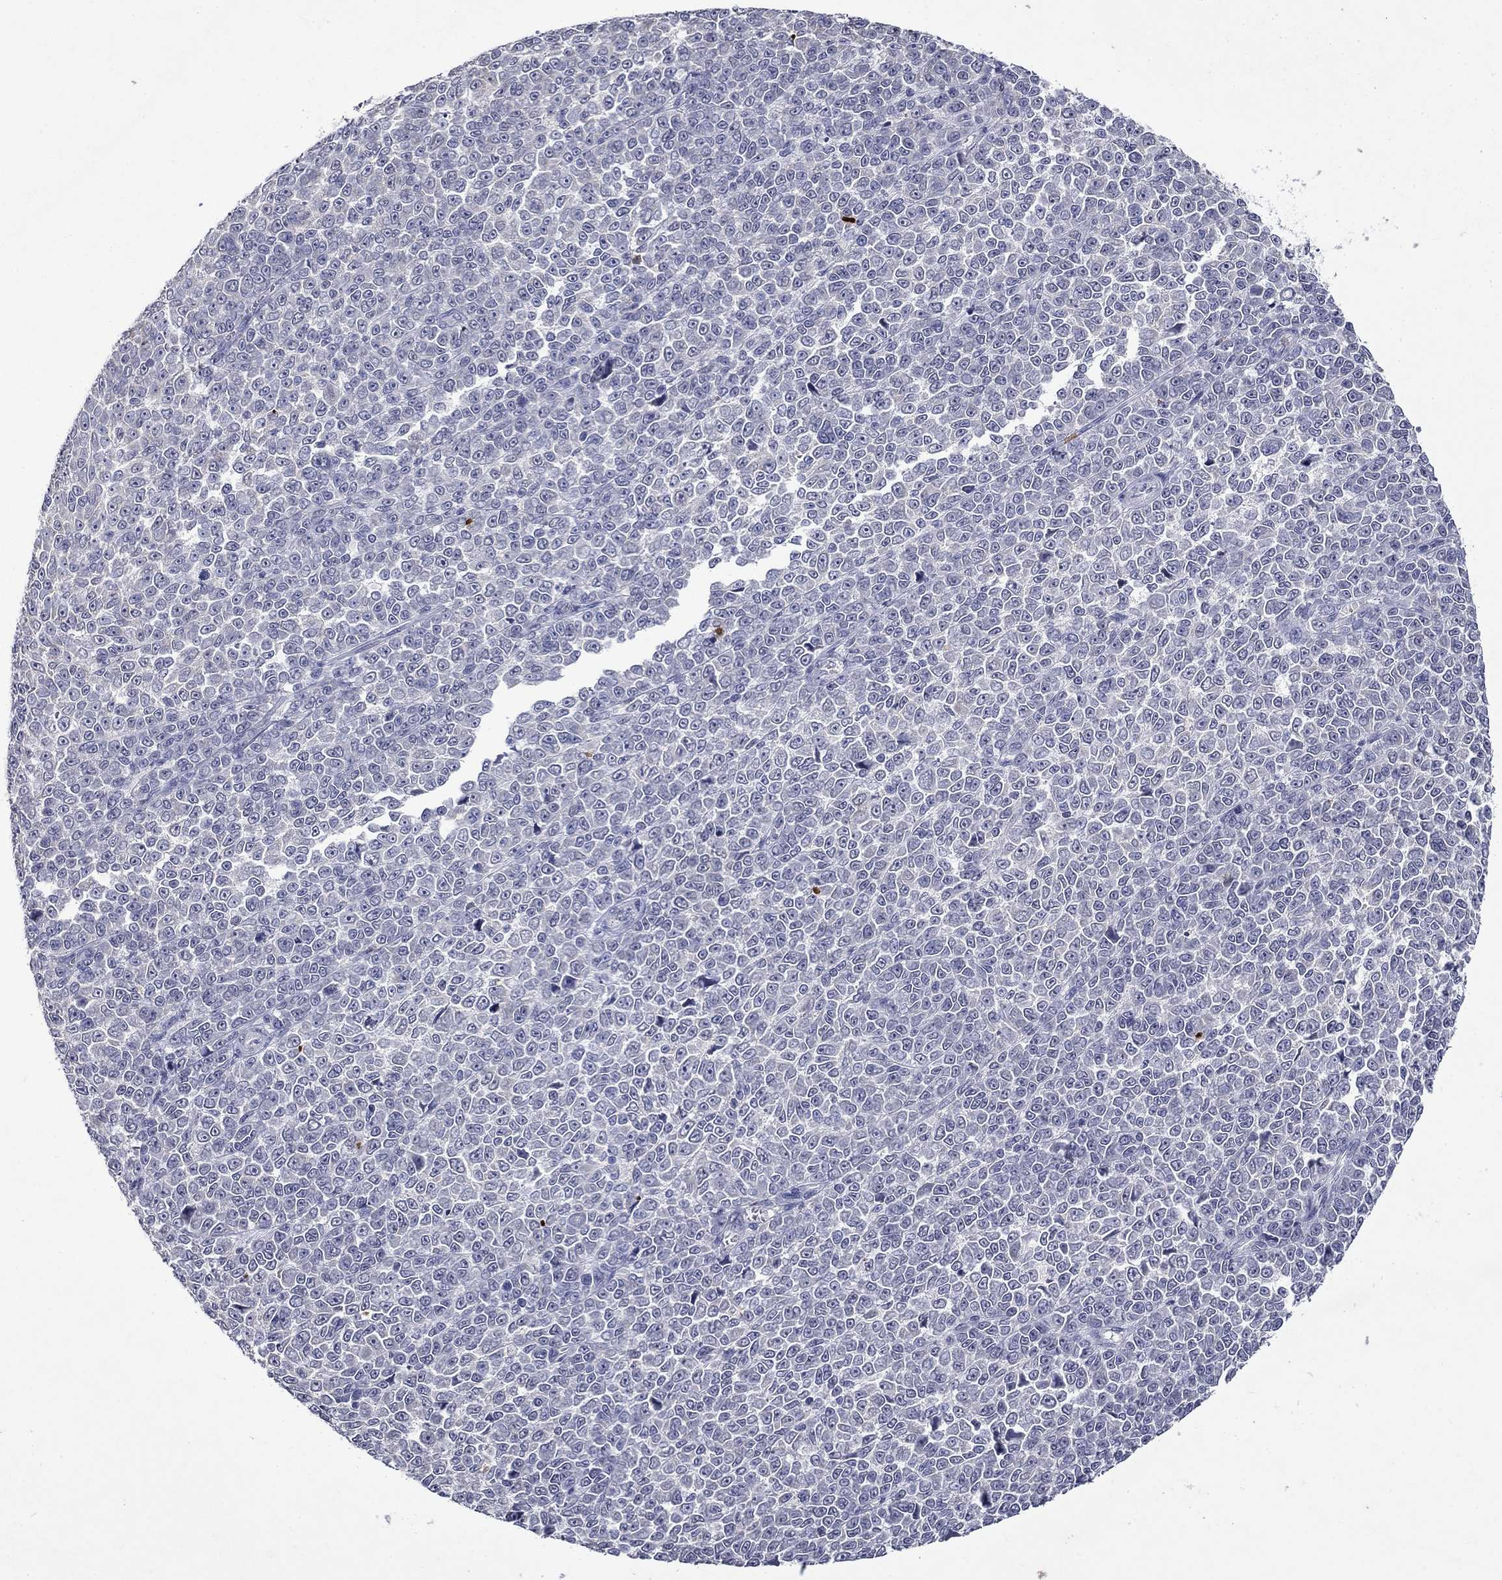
{"staining": {"intensity": "negative", "quantity": "none", "location": "none"}, "tissue": "melanoma", "cell_type": "Tumor cells", "image_type": "cancer", "snomed": [{"axis": "morphology", "description": "Malignant melanoma, NOS"}, {"axis": "topography", "description": "Skin"}], "caption": "Histopathology image shows no significant protein positivity in tumor cells of malignant melanoma.", "gene": "IRF5", "patient": {"sex": "female", "age": 95}}